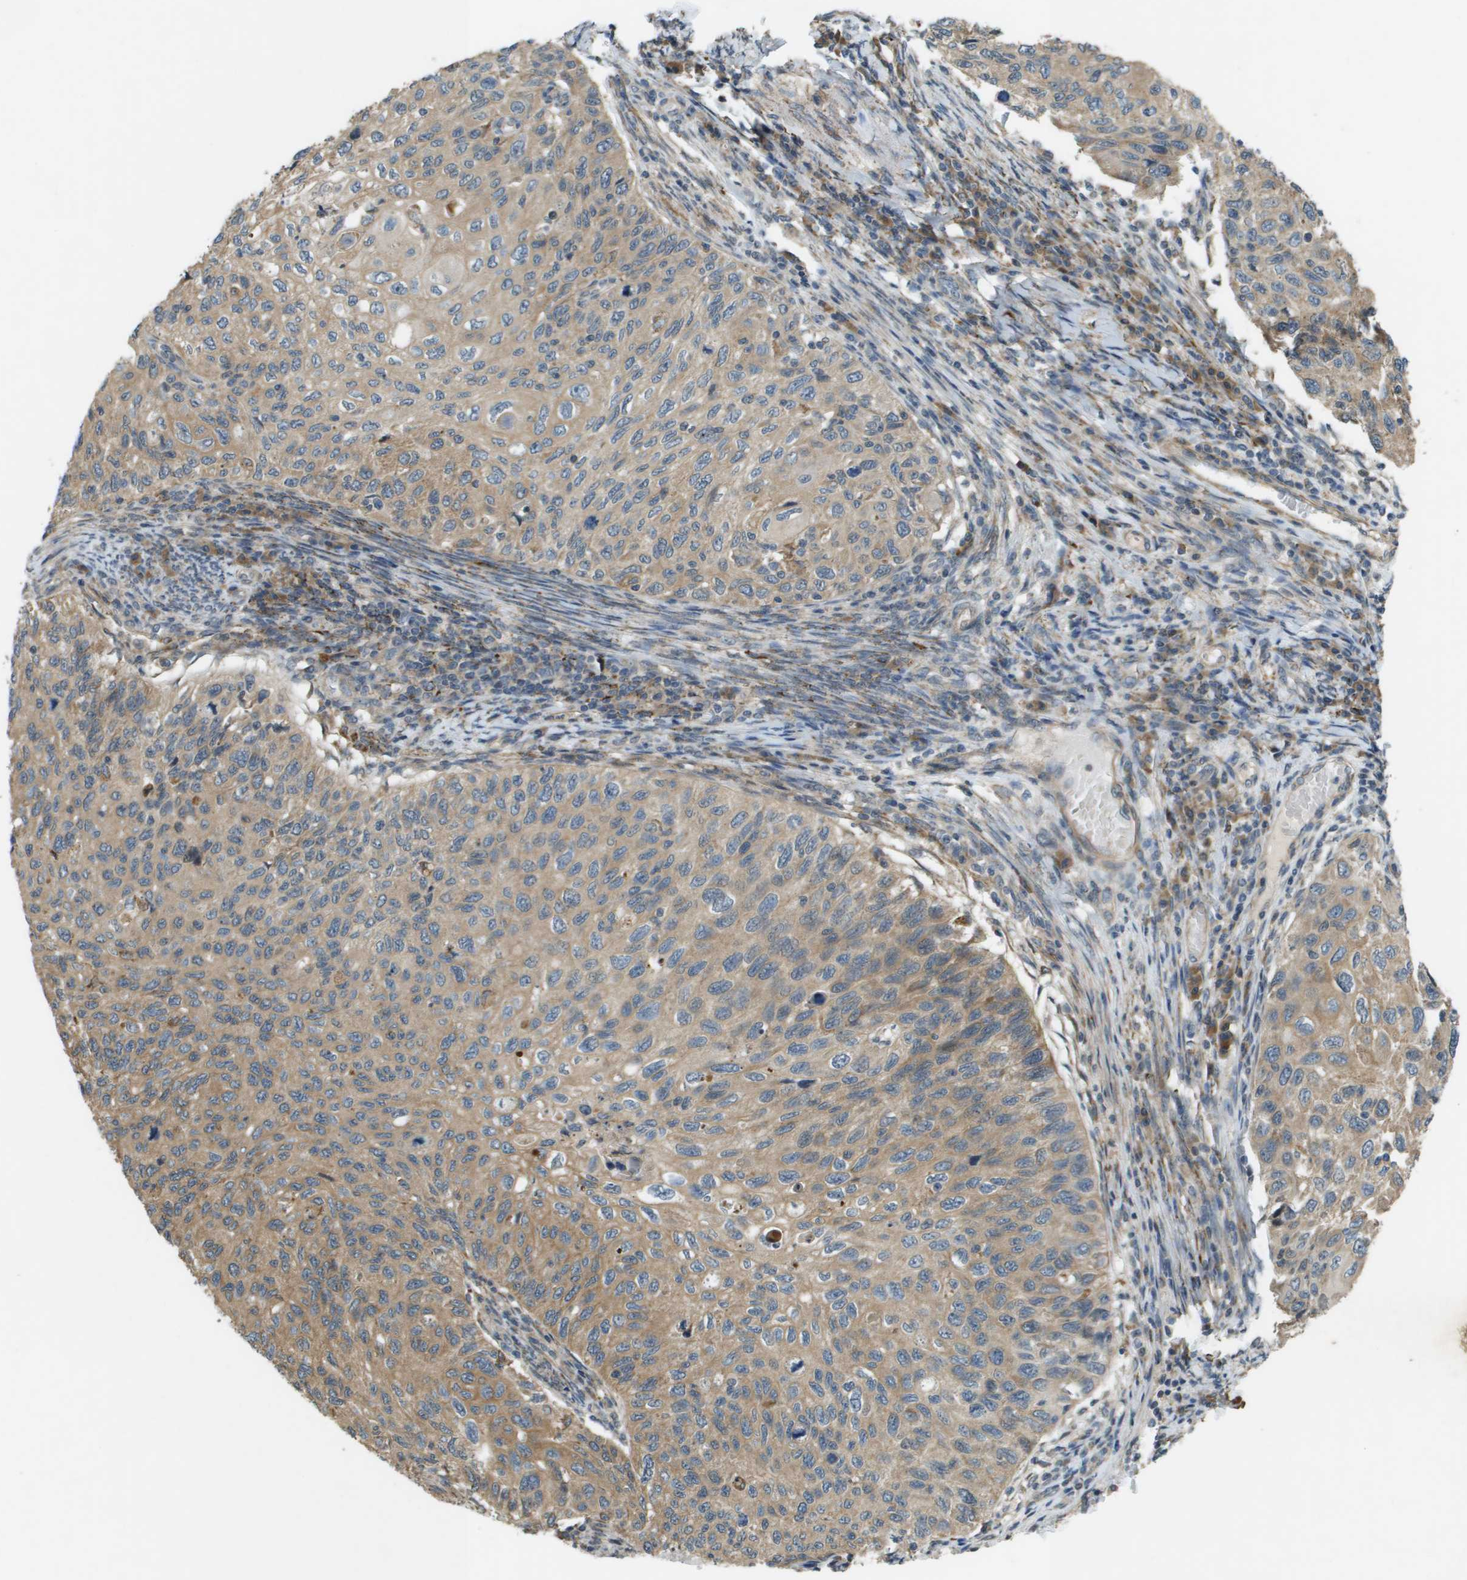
{"staining": {"intensity": "moderate", "quantity": ">75%", "location": "cytoplasmic/membranous"}, "tissue": "cervical cancer", "cell_type": "Tumor cells", "image_type": "cancer", "snomed": [{"axis": "morphology", "description": "Squamous cell carcinoma, NOS"}, {"axis": "topography", "description": "Cervix"}], "caption": "A brown stain labels moderate cytoplasmic/membranous positivity of a protein in cervical cancer tumor cells.", "gene": "CDKN2C", "patient": {"sex": "female", "age": 70}}